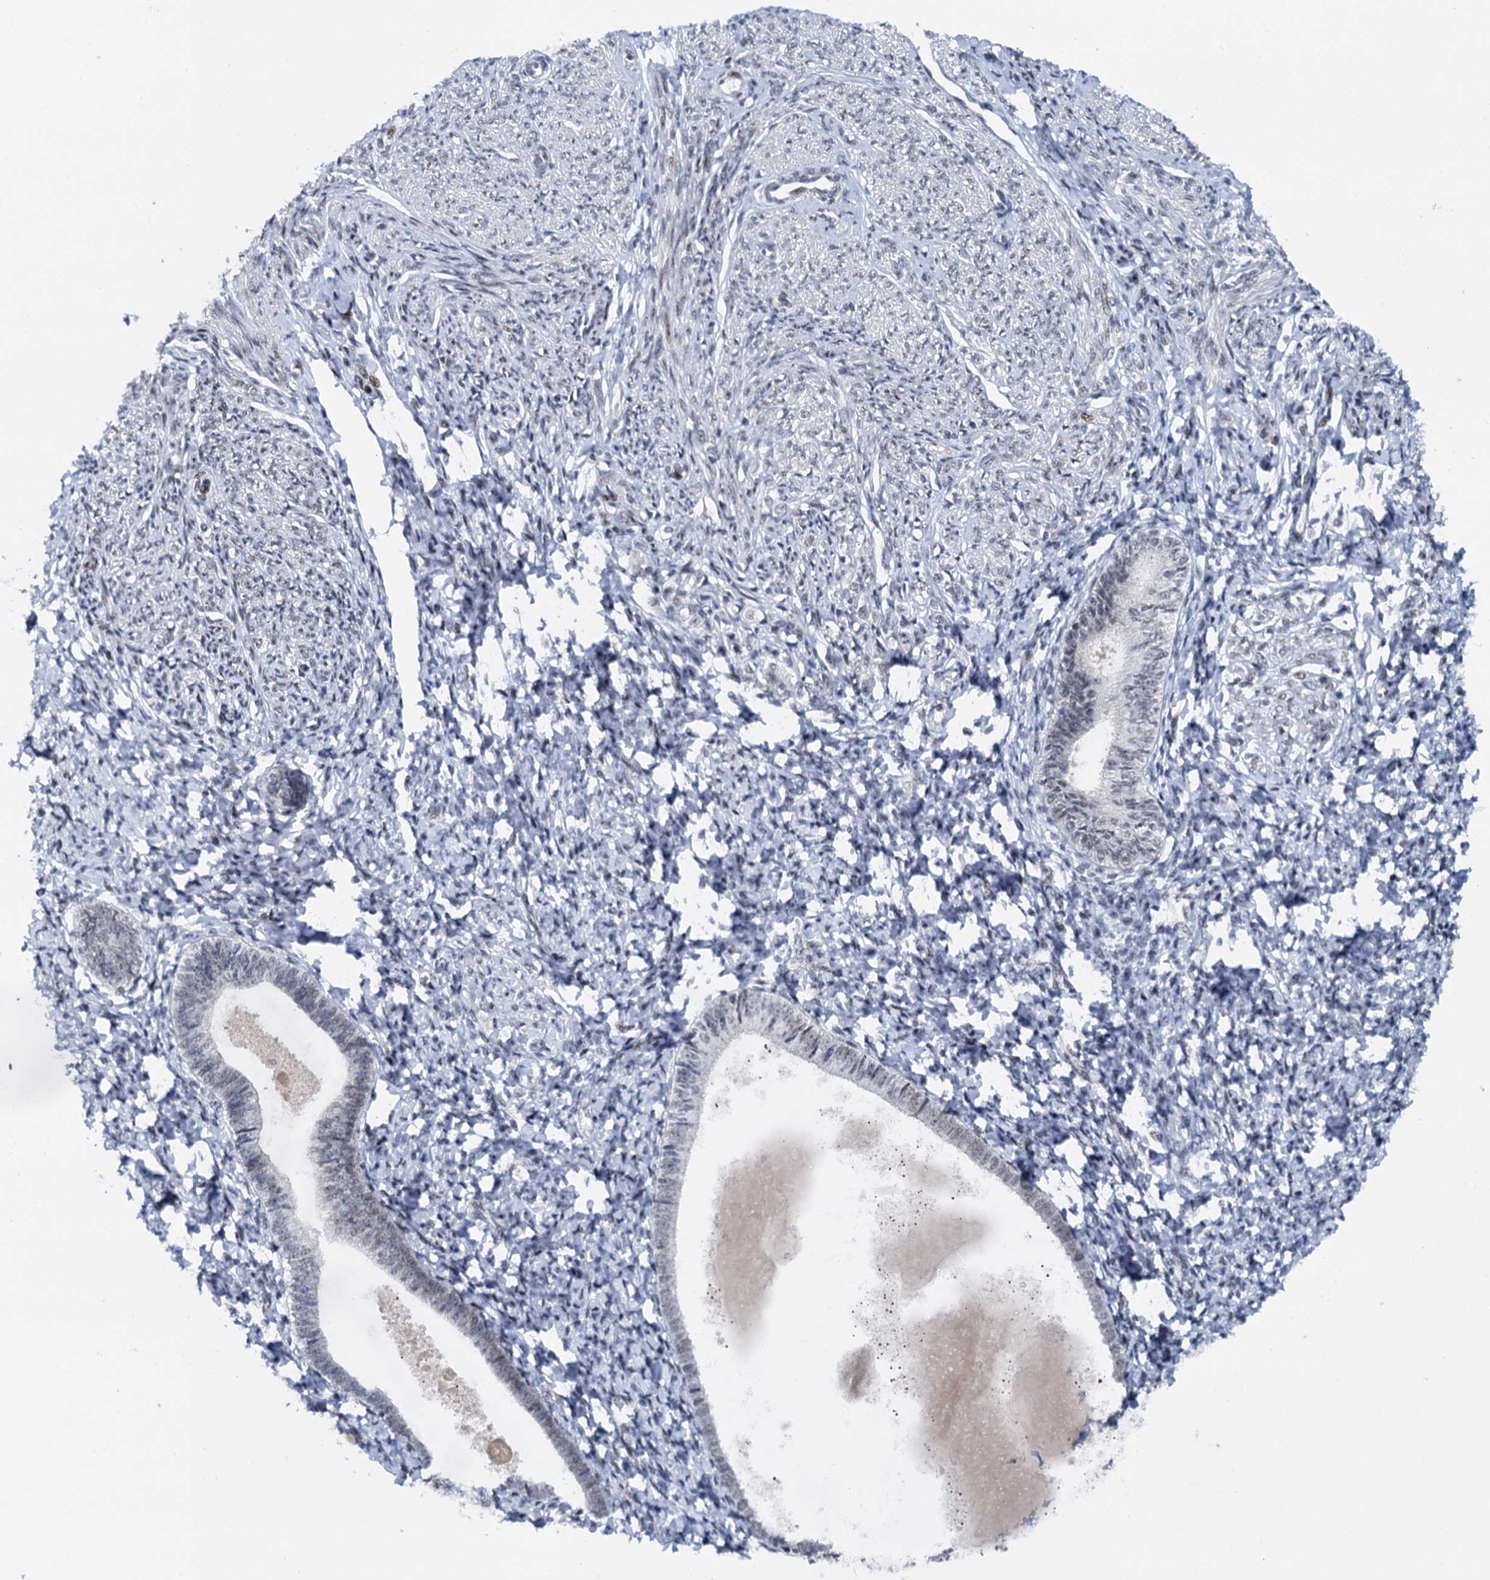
{"staining": {"intensity": "negative", "quantity": "none", "location": "none"}, "tissue": "endometrium", "cell_type": "Cells in endometrial stroma", "image_type": "normal", "snomed": [{"axis": "morphology", "description": "Normal tissue, NOS"}, {"axis": "topography", "description": "Endometrium"}], "caption": "The micrograph demonstrates no staining of cells in endometrial stroma in normal endometrium. Brightfield microscopy of immunohistochemistry stained with DAB (3,3'-diaminobenzidine) (brown) and hematoxylin (blue), captured at high magnification.", "gene": "RUFY2", "patient": {"sex": "female", "age": 72}}